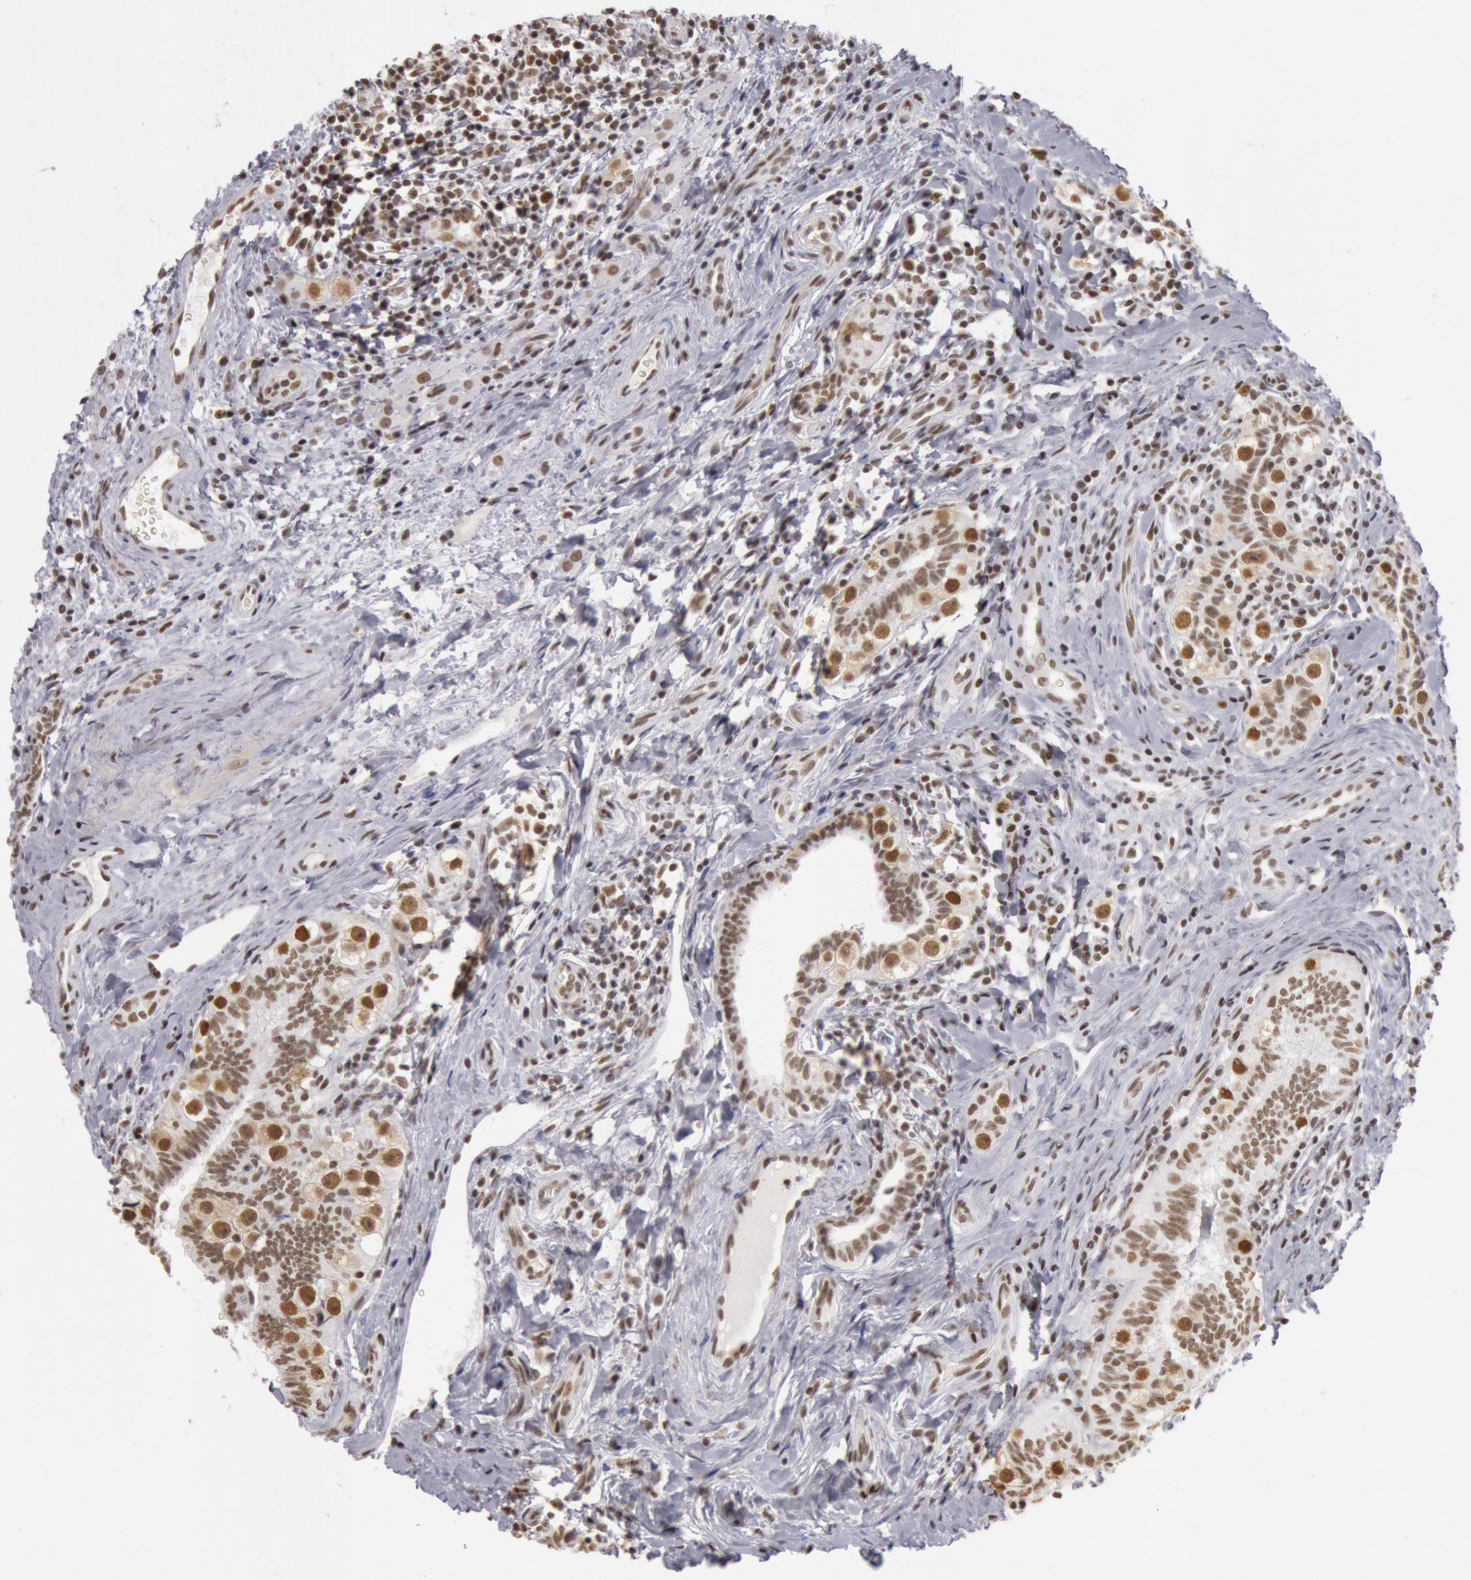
{"staining": {"intensity": "moderate", "quantity": ">75%", "location": "nuclear"}, "tissue": "testis cancer", "cell_type": "Tumor cells", "image_type": "cancer", "snomed": [{"axis": "morphology", "description": "Seminoma, NOS"}, {"axis": "topography", "description": "Testis"}], "caption": "IHC of human testis seminoma demonstrates medium levels of moderate nuclear expression in approximately >75% of tumor cells.", "gene": "ESS2", "patient": {"sex": "male", "age": 32}}